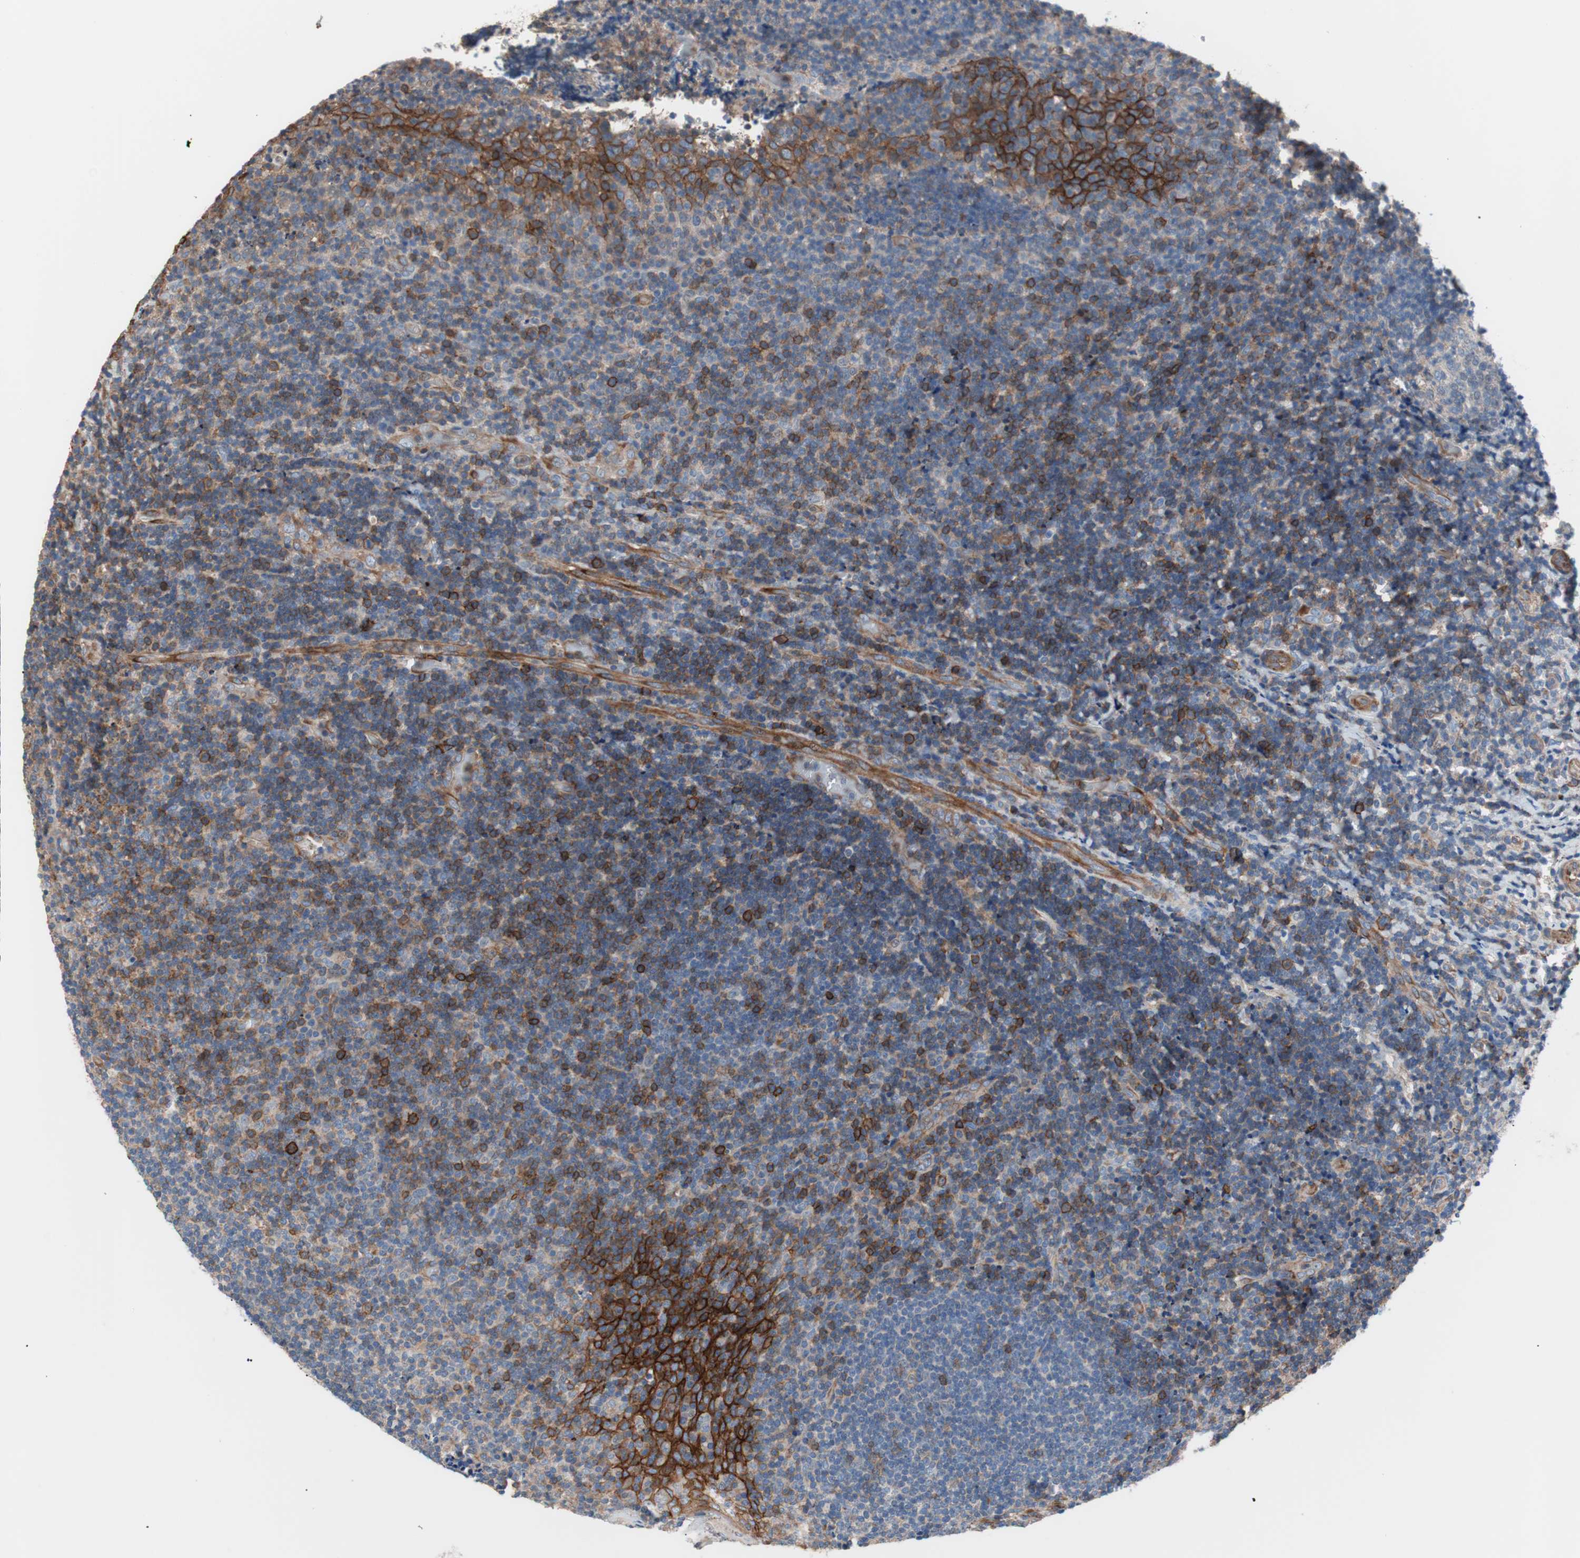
{"staining": {"intensity": "strong", "quantity": "<25%", "location": "cytoplasmic/membranous"}, "tissue": "lymphoma", "cell_type": "Tumor cells", "image_type": "cancer", "snomed": [{"axis": "morphology", "description": "Malignant lymphoma, non-Hodgkin's type, High grade"}, {"axis": "topography", "description": "Tonsil"}], "caption": "A photomicrograph showing strong cytoplasmic/membranous staining in approximately <25% of tumor cells in high-grade malignant lymphoma, non-Hodgkin's type, as visualized by brown immunohistochemical staining.", "gene": "GPR160", "patient": {"sex": "female", "age": 36}}